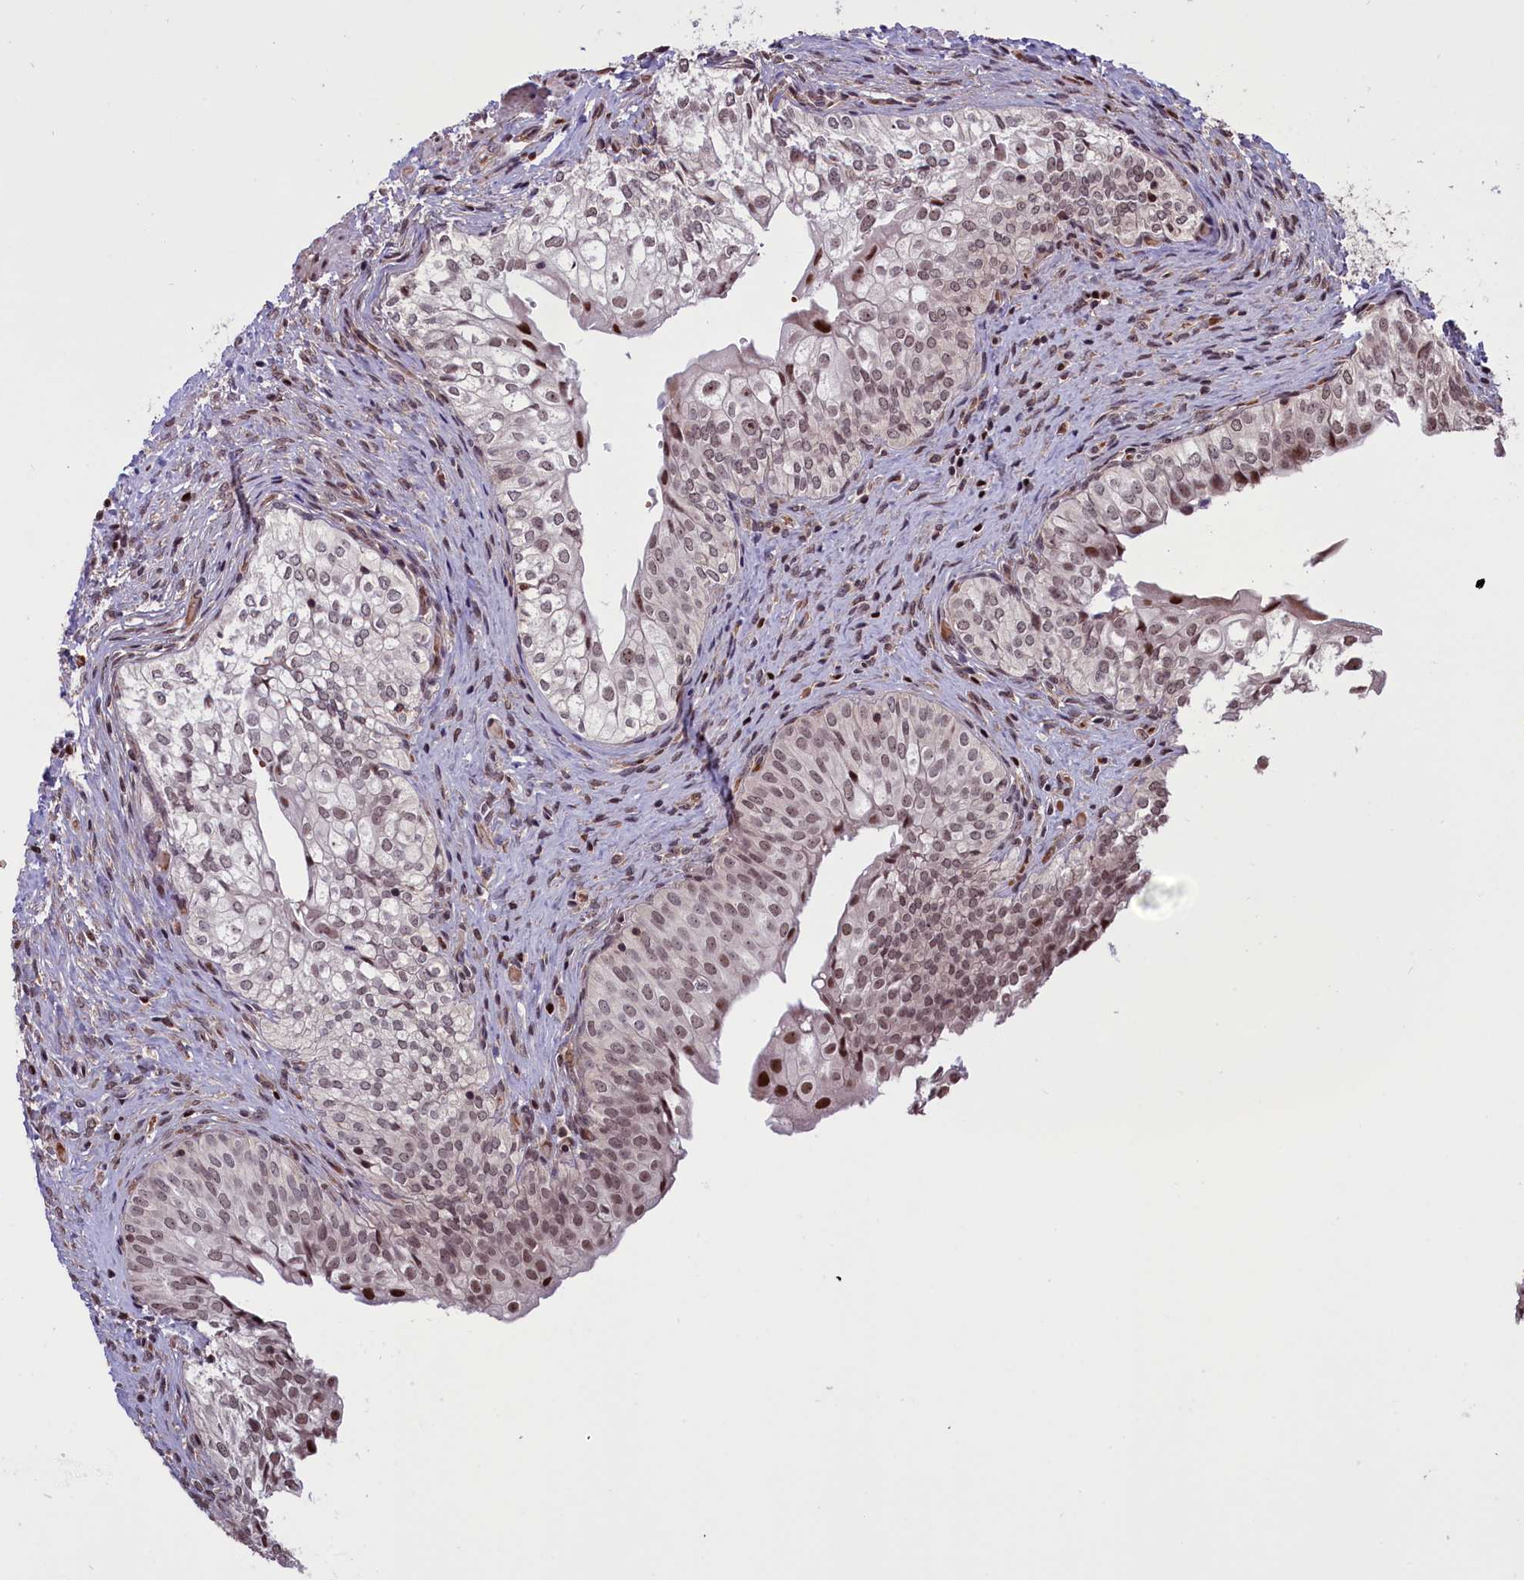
{"staining": {"intensity": "moderate", "quantity": "25%-75%", "location": "nuclear"}, "tissue": "urinary bladder", "cell_type": "Urothelial cells", "image_type": "normal", "snomed": [{"axis": "morphology", "description": "Normal tissue, NOS"}, {"axis": "topography", "description": "Urinary bladder"}], "caption": "IHC (DAB (3,3'-diaminobenzidine)) staining of normal urinary bladder displays moderate nuclear protein positivity in approximately 25%-75% of urothelial cells.", "gene": "SHFL", "patient": {"sex": "male", "age": 55}}